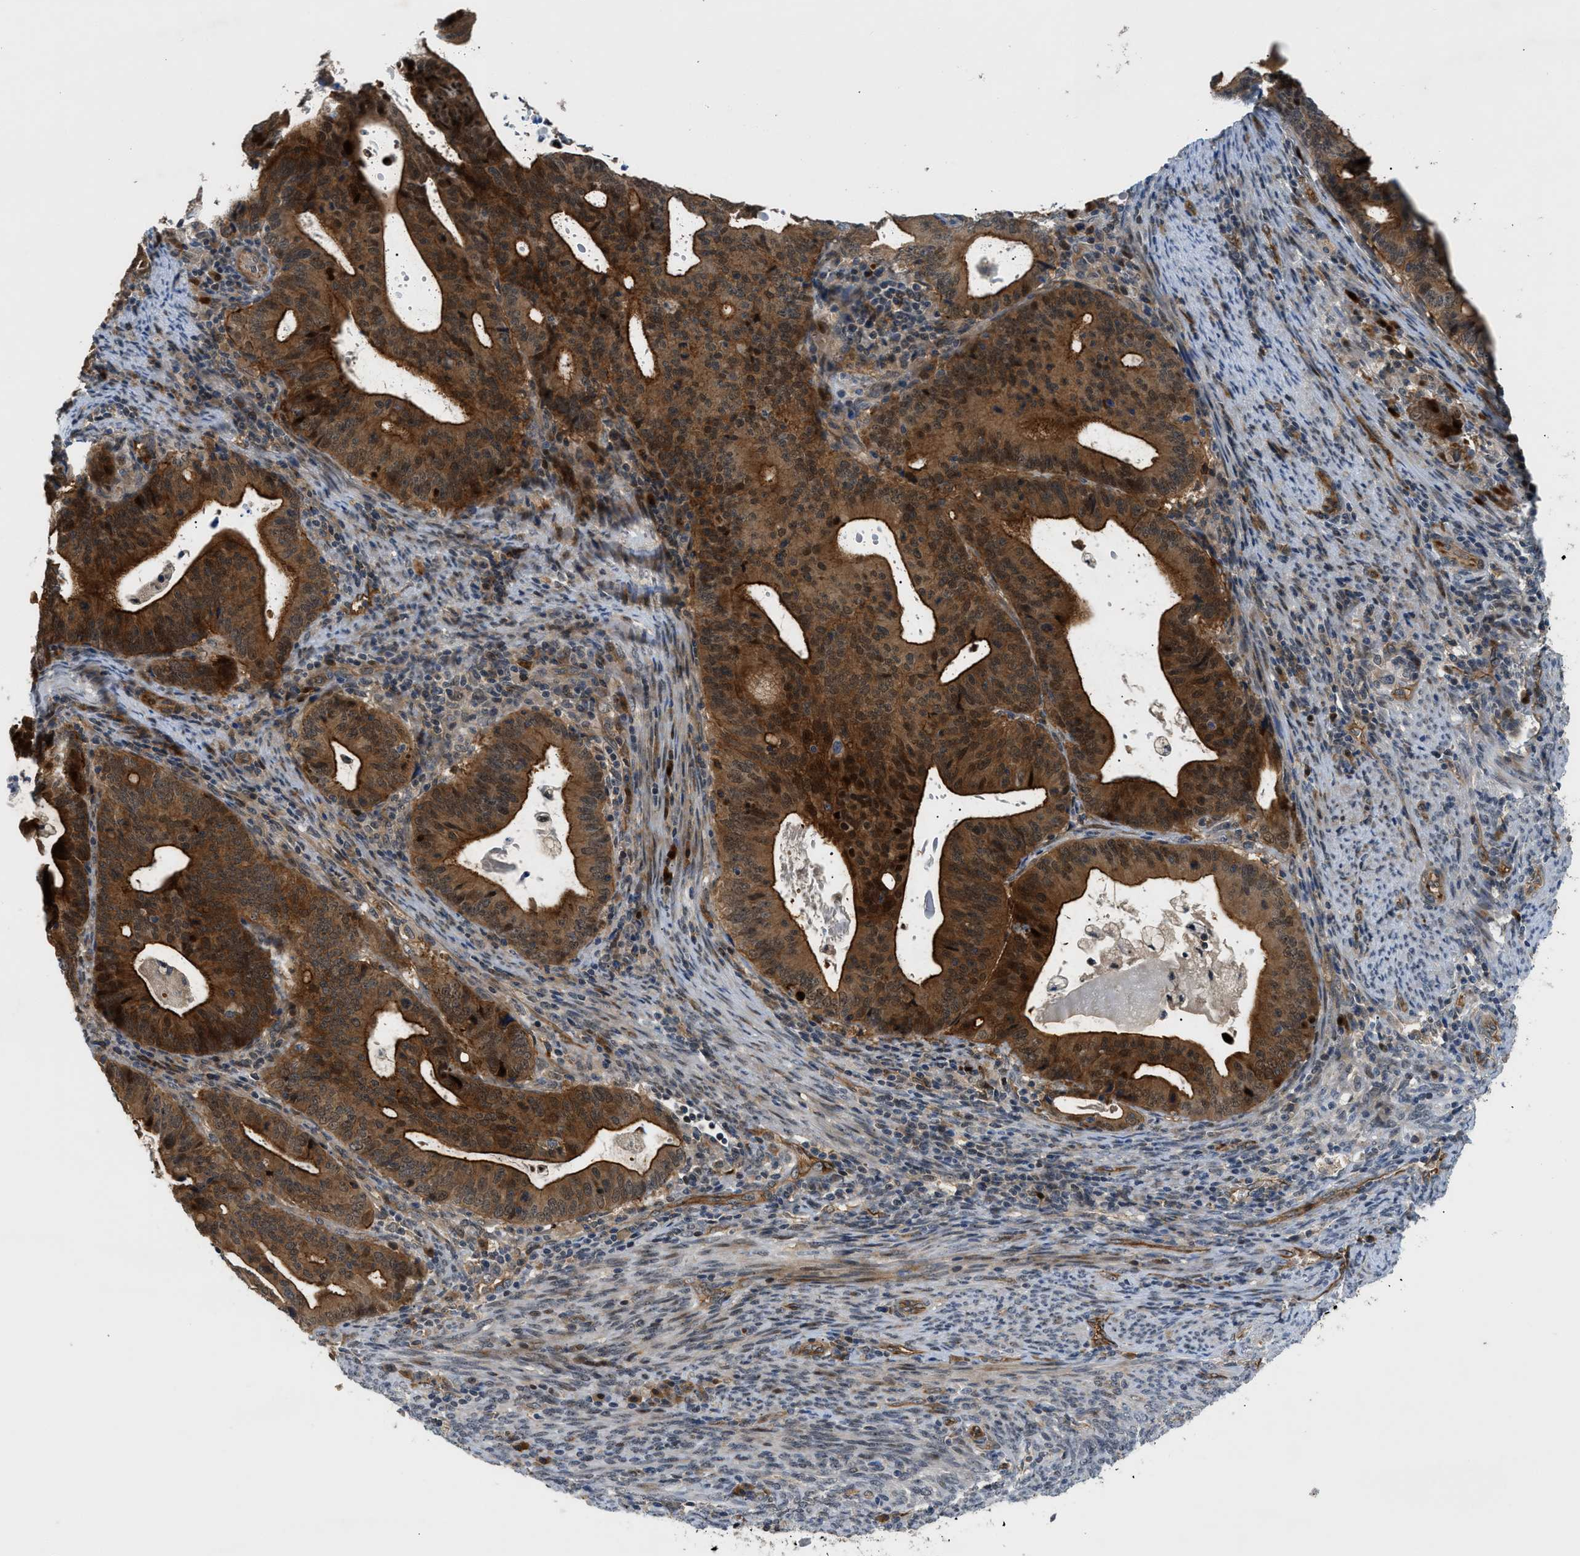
{"staining": {"intensity": "moderate", "quantity": ">75%", "location": "cytoplasmic/membranous,nuclear"}, "tissue": "endometrial cancer", "cell_type": "Tumor cells", "image_type": "cancer", "snomed": [{"axis": "morphology", "description": "Adenocarcinoma, NOS"}, {"axis": "topography", "description": "Uterus"}], "caption": "Immunohistochemical staining of human endometrial adenocarcinoma exhibits medium levels of moderate cytoplasmic/membranous and nuclear staining in about >75% of tumor cells. (DAB (3,3'-diaminobenzidine) IHC with brightfield microscopy, high magnification).", "gene": "TRAK2", "patient": {"sex": "female", "age": 83}}